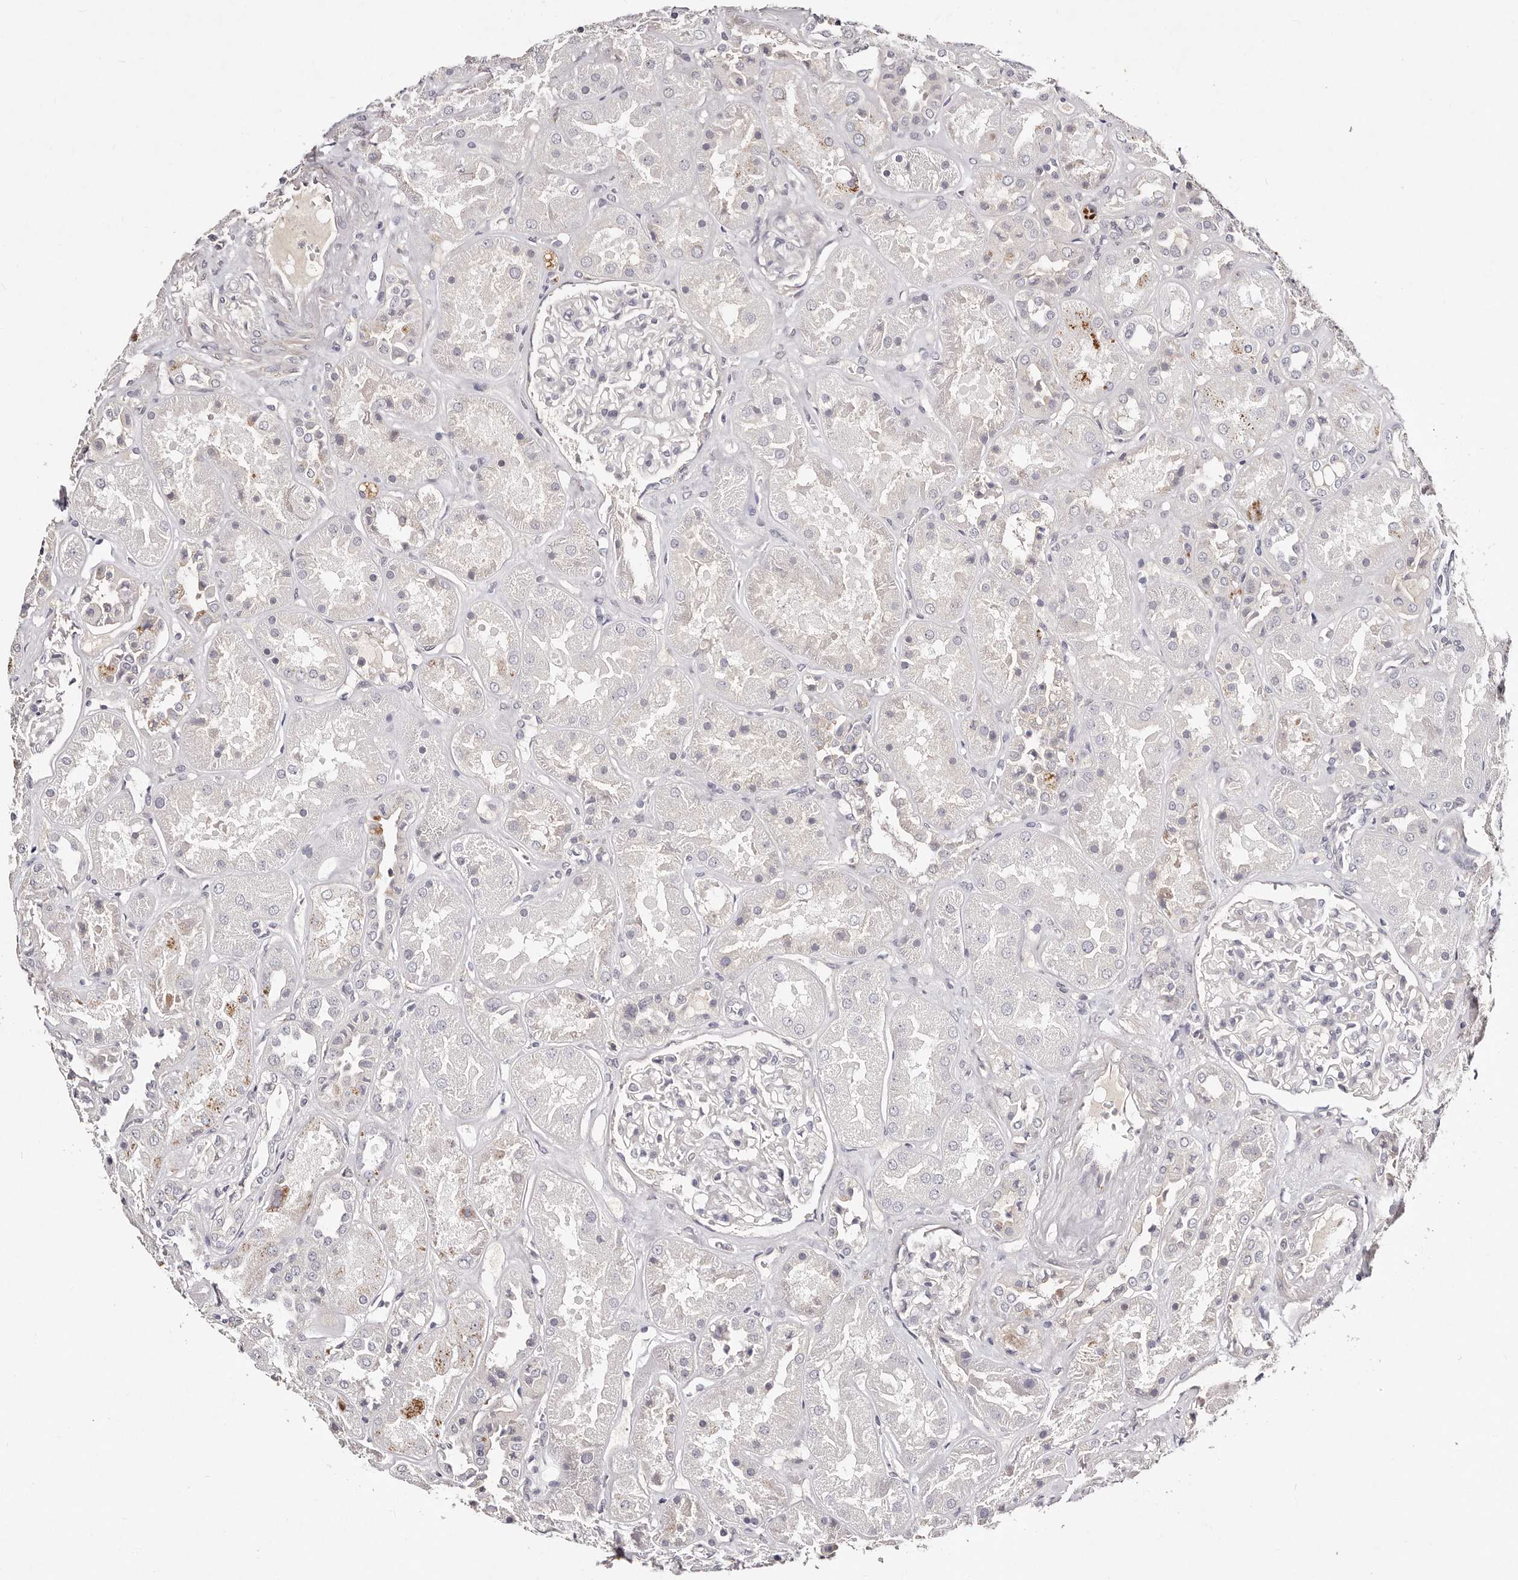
{"staining": {"intensity": "negative", "quantity": "none", "location": "none"}, "tissue": "kidney", "cell_type": "Cells in glomeruli", "image_type": "normal", "snomed": [{"axis": "morphology", "description": "Normal tissue, NOS"}, {"axis": "topography", "description": "Kidney"}], "caption": "High power microscopy photomicrograph of an IHC micrograph of unremarkable kidney, revealing no significant expression in cells in glomeruli.", "gene": "MRPS33", "patient": {"sex": "male", "age": 70}}